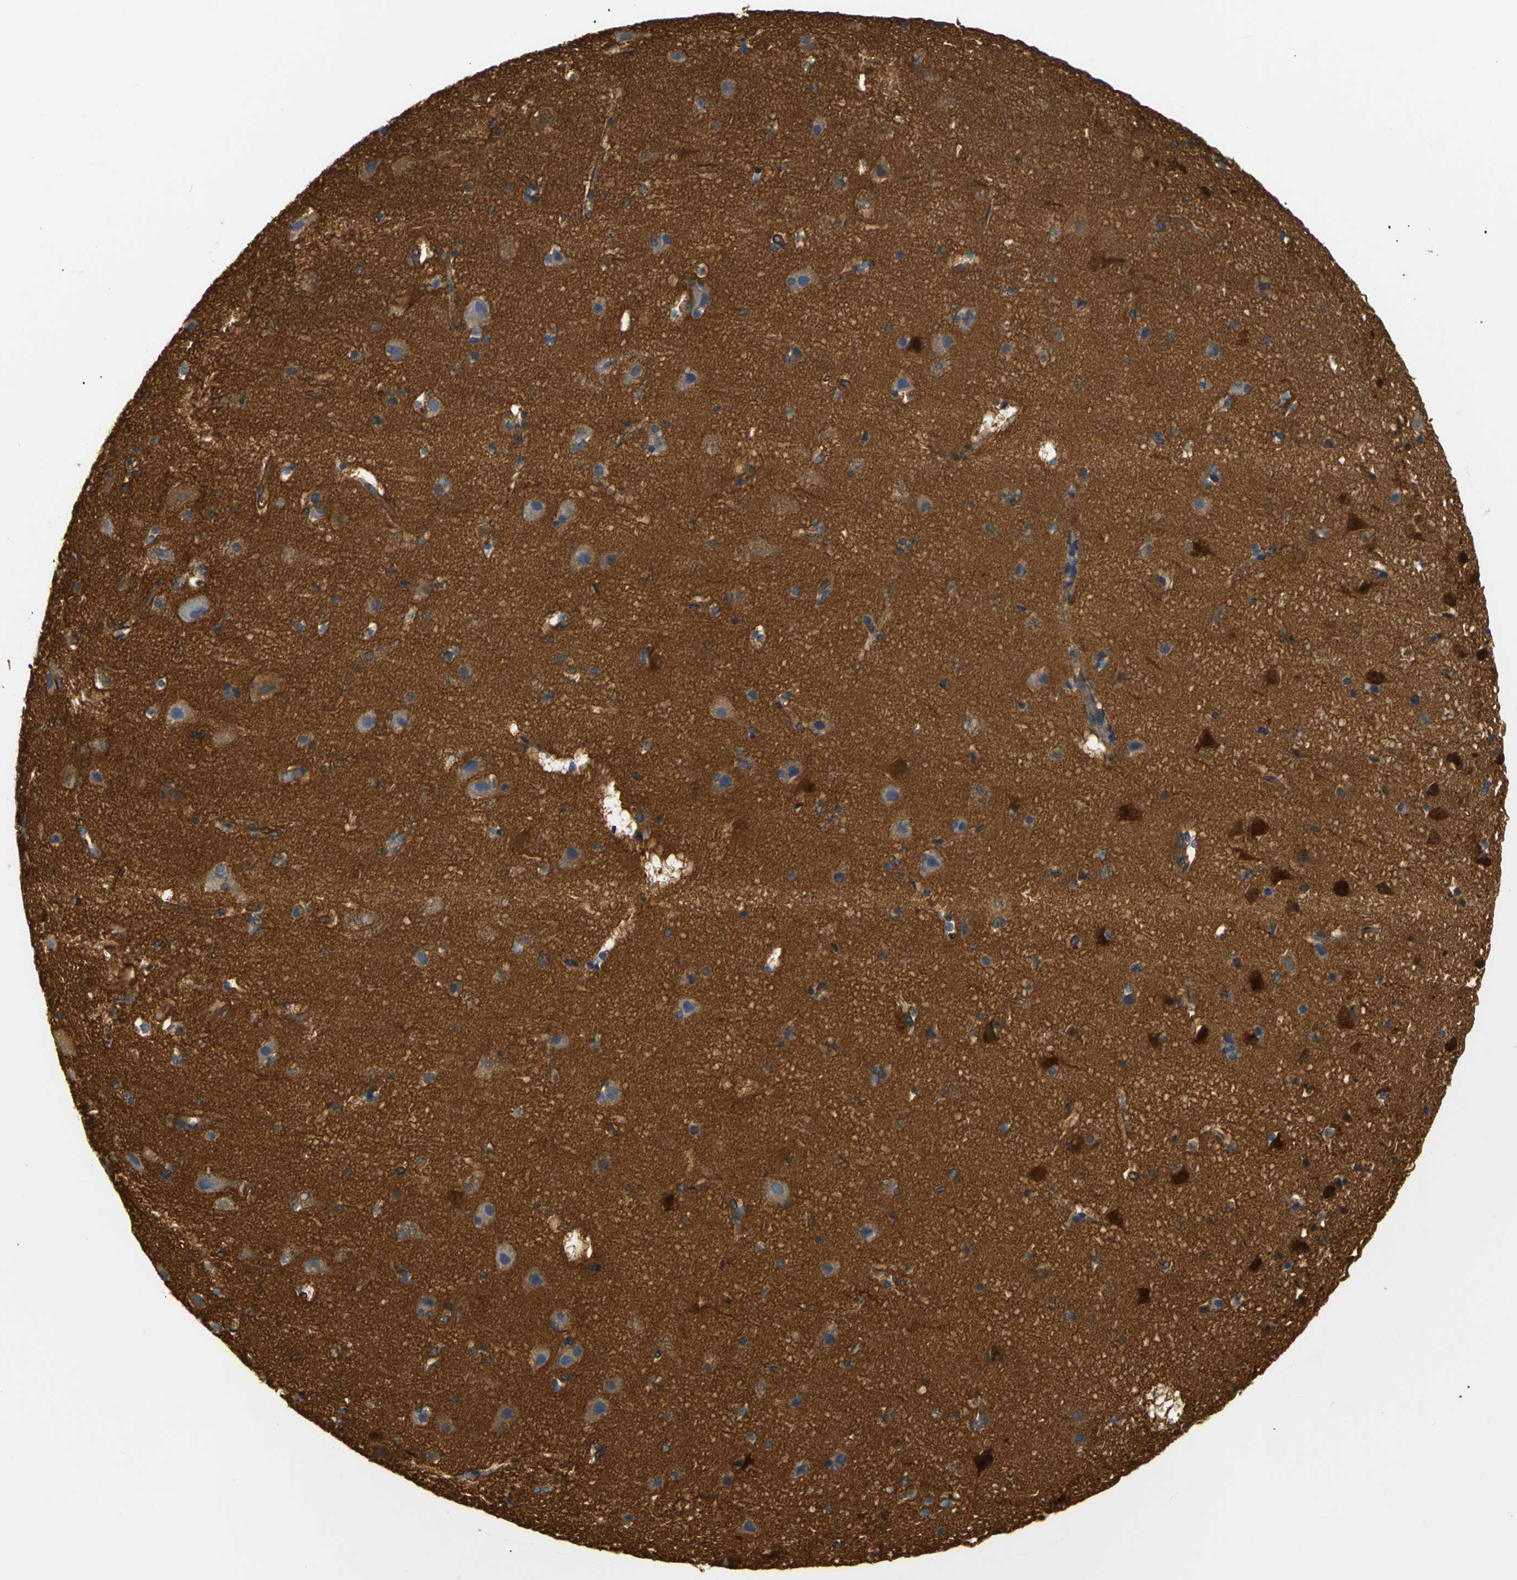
{"staining": {"intensity": "moderate", "quantity": ">75%", "location": "cytoplasmic/membranous"}, "tissue": "cerebral cortex", "cell_type": "Endothelial cells", "image_type": "normal", "snomed": [{"axis": "morphology", "description": "Normal tissue, NOS"}, {"axis": "topography", "description": "Cerebral cortex"}], "caption": "Moderate cytoplasmic/membranous staining for a protein is present in about >75% of endothelial cells of benign cerebral cortex using immunohistochemistry.", "gene": "SPTBN1", "patient": {"sex": "male", "age": 45}}